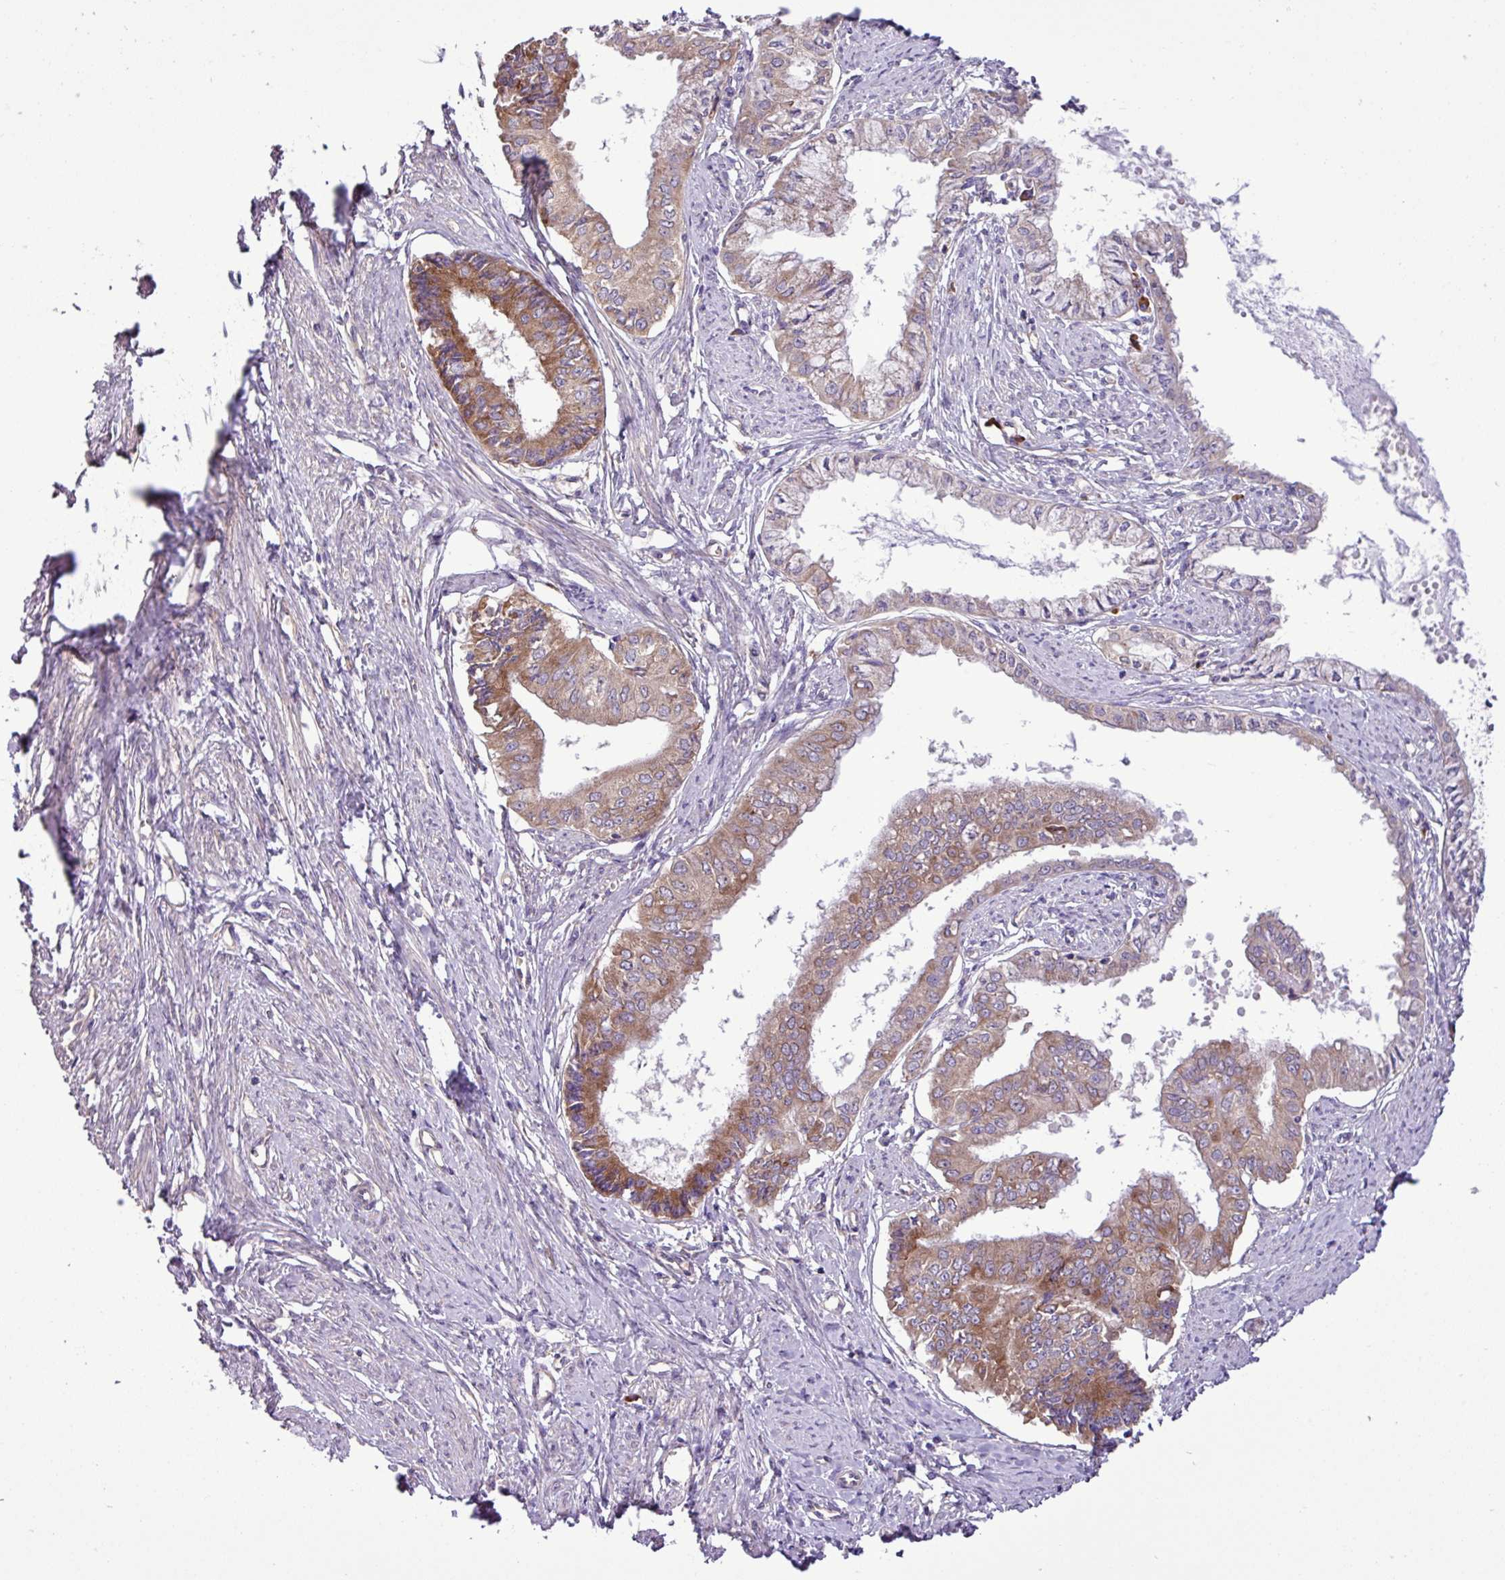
{"staining": {"intensity": "moderate", "quantity": "25%-75%", "location": "cytoplasmic/membranous"}, "tissue": "endometrial cancer", "cell_type": "Tumor cells", "image_type": "cancer", "snomed": [{"axis": "morphology", "description": "Adenocarcinoma, NOS"}, {"axis": "topography", "description": "Endometrium"}], "caption": "Human adenocarcinoma (endometrial) stained with a brown dye exhibits moderate cytoplasmic/membranous positive expression in about 25%-75% of tumor cells.", "gene": "RPL13", "patient": {"sex": "female", "age": 76}}